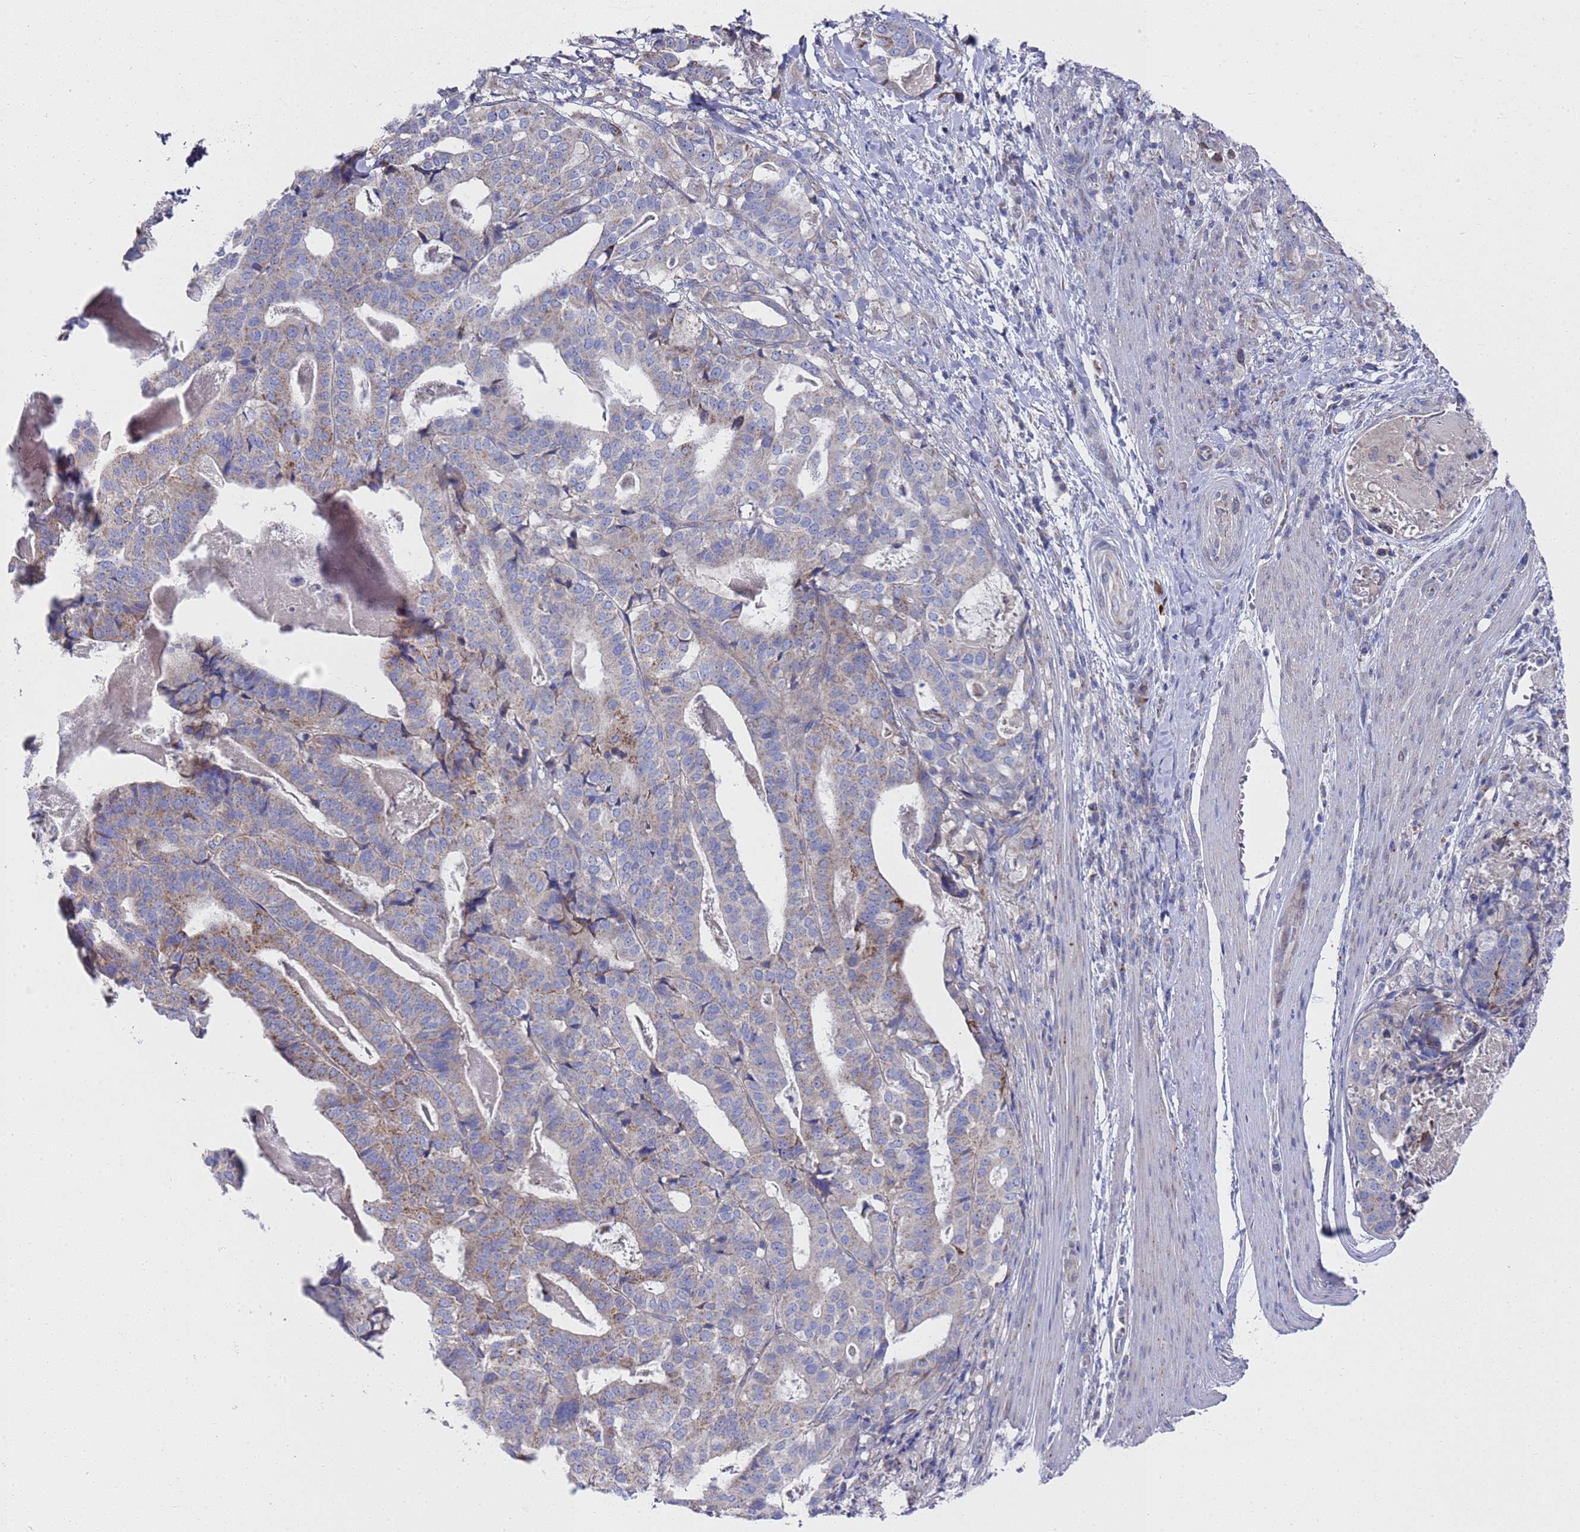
{"staining": {"intensity": "moderate", "quantity": "<25%", "location": "cytoplasmic/membranous"}, "tissue": "stomach cancer", "cell_type": "Tumor cells", "image_type": "cancer", "snomed": [{"axis": "morphology", "description": "Adenocarcinoma, NOS"}, {"axis": "topography", "description": "Stomach"}], "caption": "A brown stain highlights moderate cytoplasmic/membranous positivity of a protein in human adenocarcinoma (stomach) tumor cells.", "gene": "NPEPPS", "patient": {"sex": "male", "age": 48}}